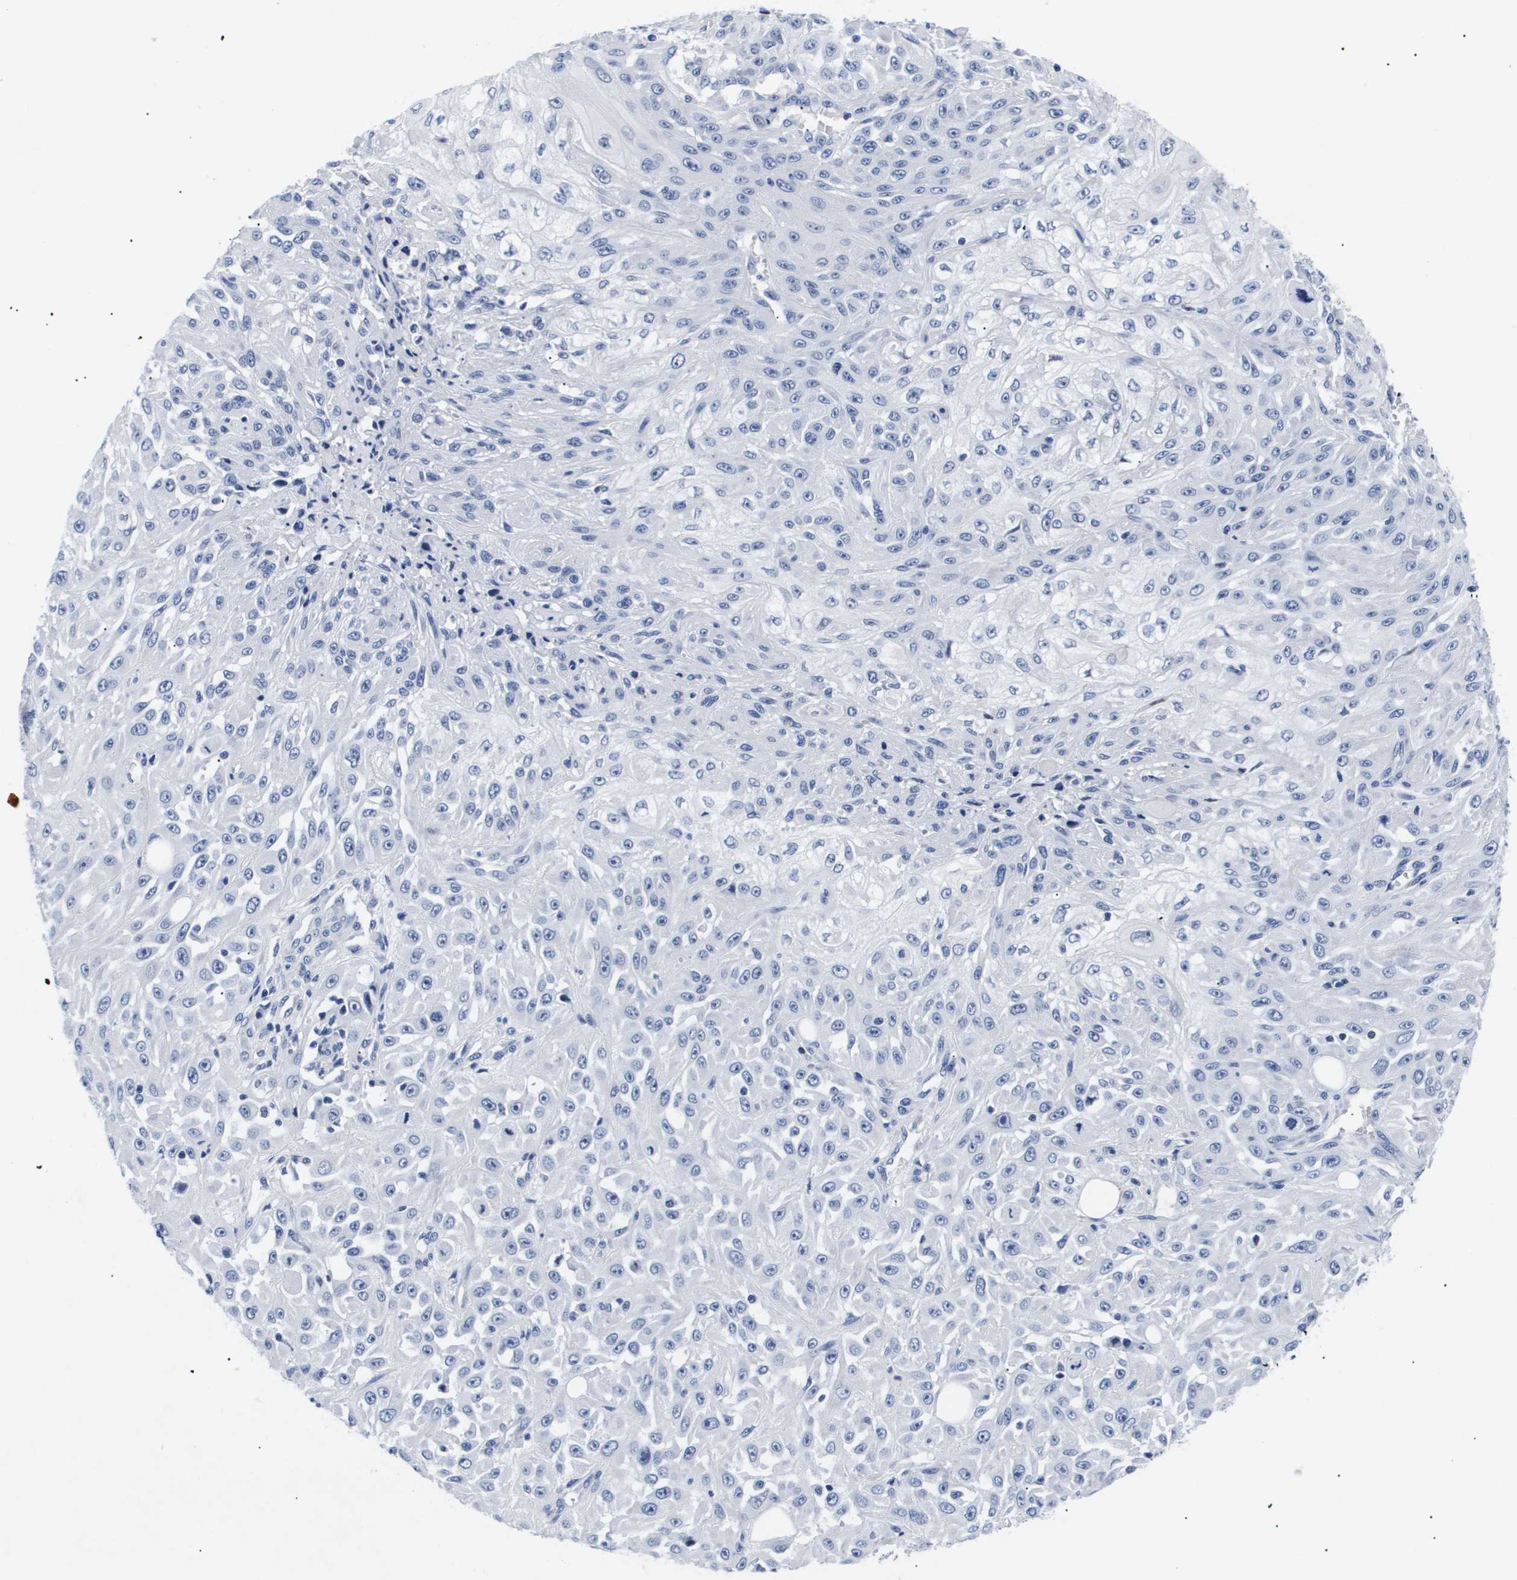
{"staining": {"intensity": "negative", "quantity": "none", "location": "none"}, "tissue": "skin cancer", "cell_type": "Tumor cells", "image_type": "cancer", "snomed": [{"axis": "morphology", "description": "Squamous cell carcinoma, NOS"}, {"axis": "morphology", "description": "Squamous cell carcinoma, metastatic, NOS"}, {"axis": "topography", "description": "Skin"}, {"axis": "topography", "description": "Lymph node"}], "caption": "Immunohistochemical staining of human skin cancer demonstrates no significant expression in tumor cells.", "gene": "SHD", "patient": {"sex": "male", "age": 75}}